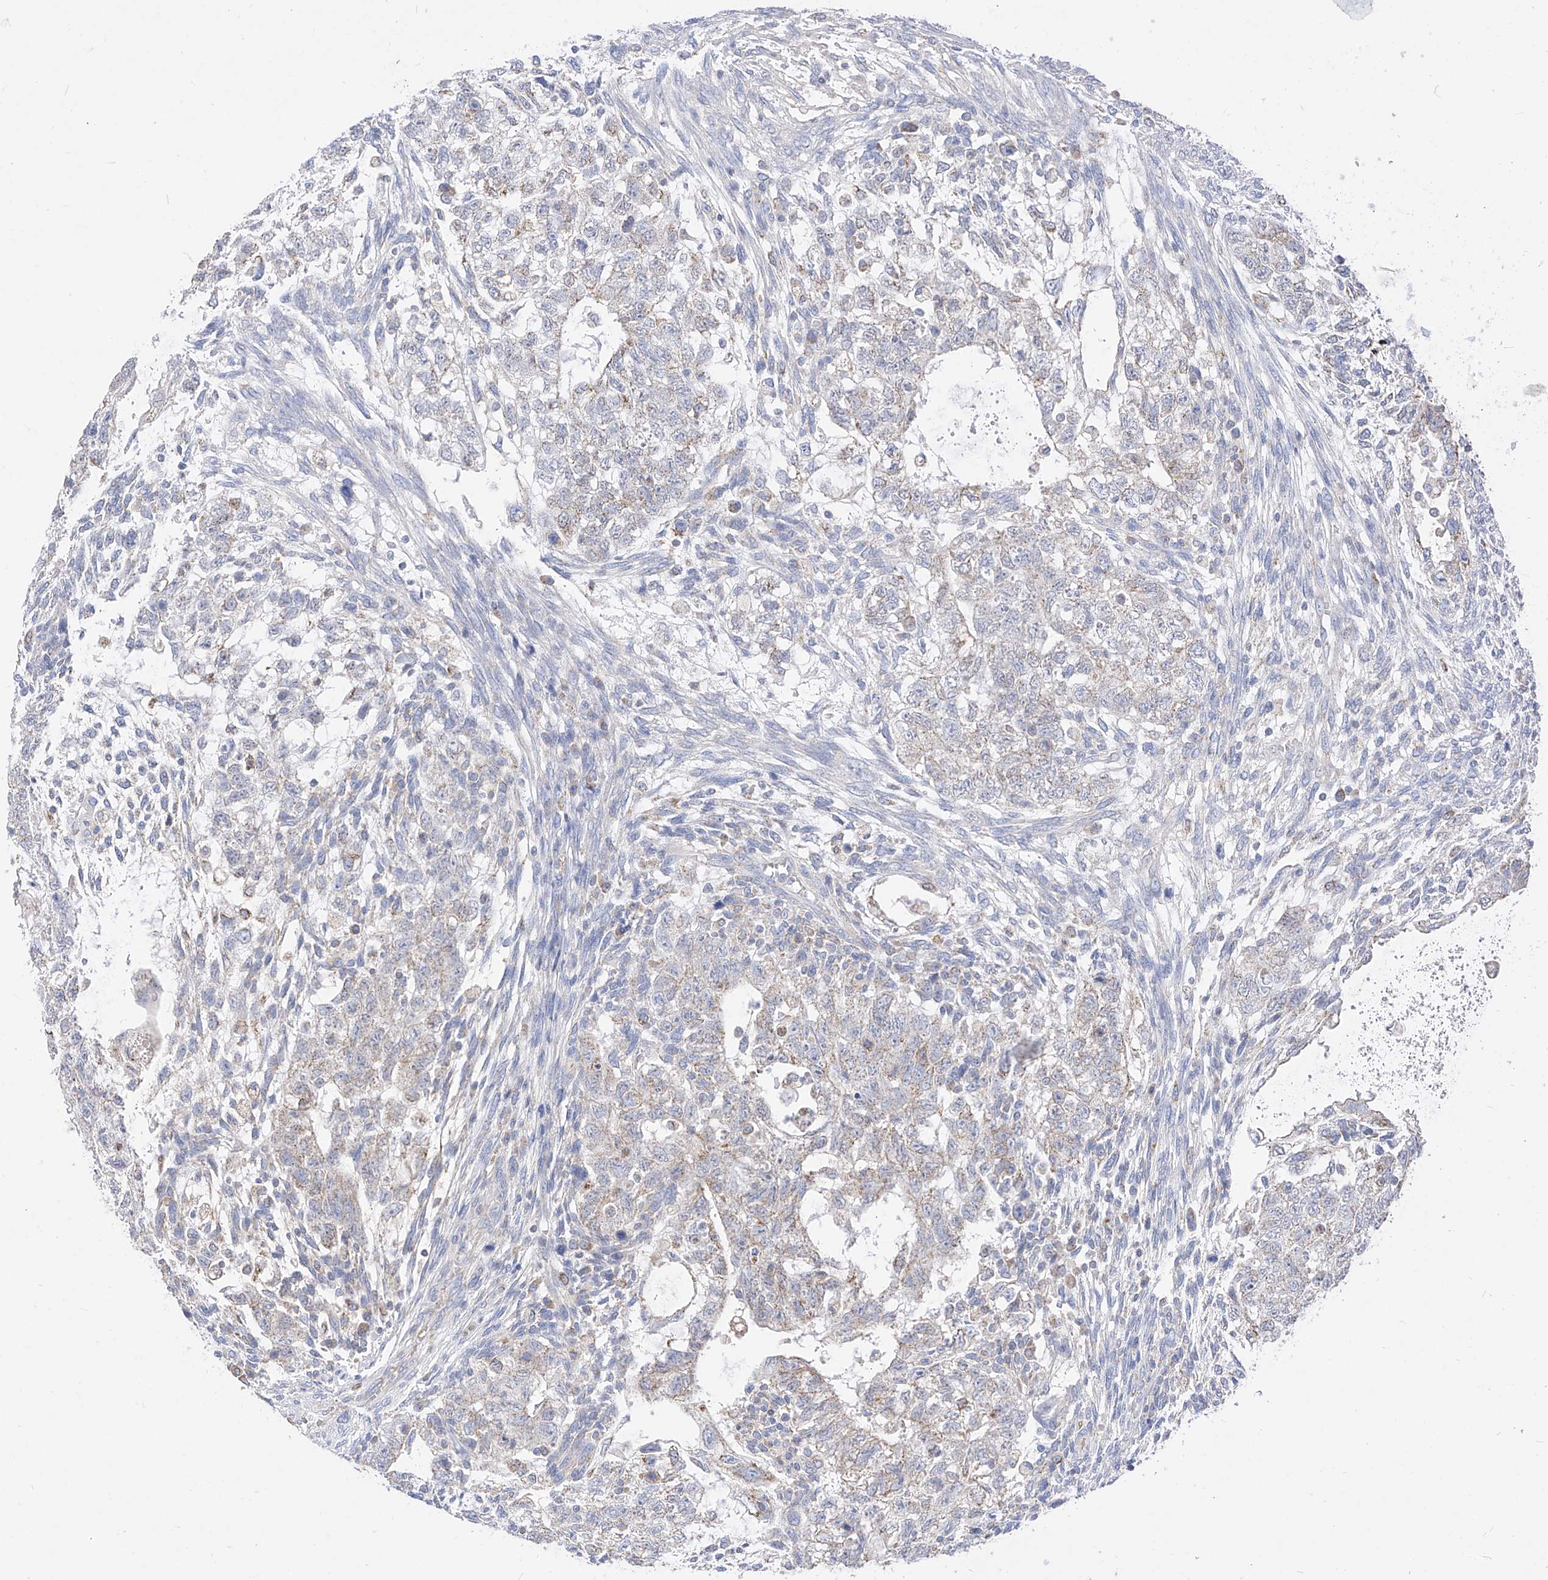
{"staining": {"intensity": "weak", "quantity": "<25%", "location": "cytoplasmic/membranous"}, "tissue": "testis cancer", "cell_type": "Tumor cells", "image_type": "cancer", "snomed": [{"axis": "morphology", "description": "Carcinoma, Embryonal, NOS"}, {"axis": "topography", "description": "Testis"}], "caption": "Immunohistochemistry (IHC) micrograph of testis cancer stained for a protein (brown), which demonstrates no expression in tumor cells. (Immunohistochemistry, brightfield microscopy, high magnification).", "gene": "RASA2", "patient": {"sex": "male", "age": 37}}